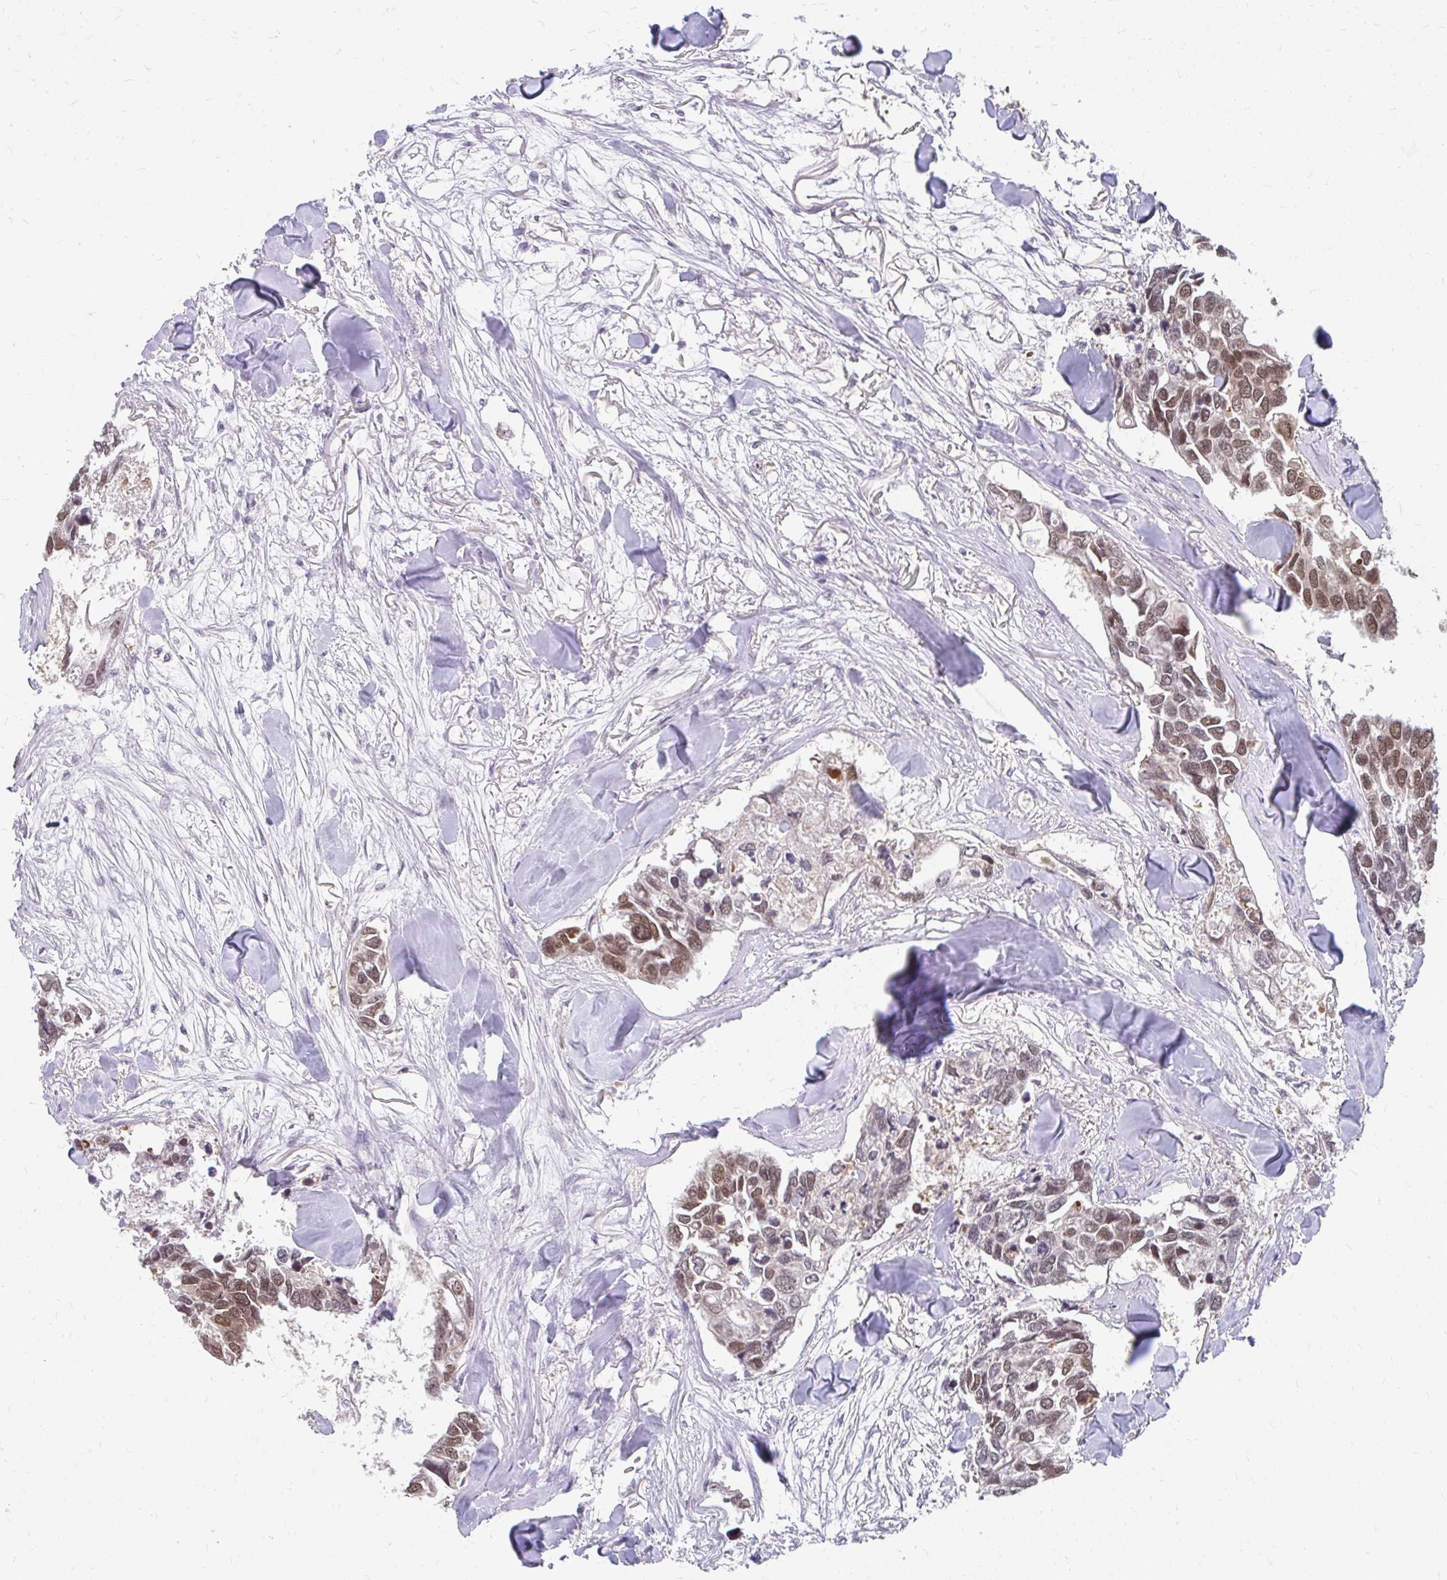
{"staining": {"intensity": "moderate", "quantity": ">75%", "location": "nuclear"}, "tissue": "breast cancer", "cell_type": "Tumor cells", "image_type": "cancer", "snomed": [{"axis": "morphology", "description": "Duct carcinoma"}, {"axis": "topography", "description": "Breast"}], "caption": "Approximately >75% of tumor cells in breast infiltrating ductal carcinoma display moderate nuclear protein staining as visualized by brown immunohistochemical staining.", "gene": "XPO1", "patient": {"sex": "female", "age": 83}}